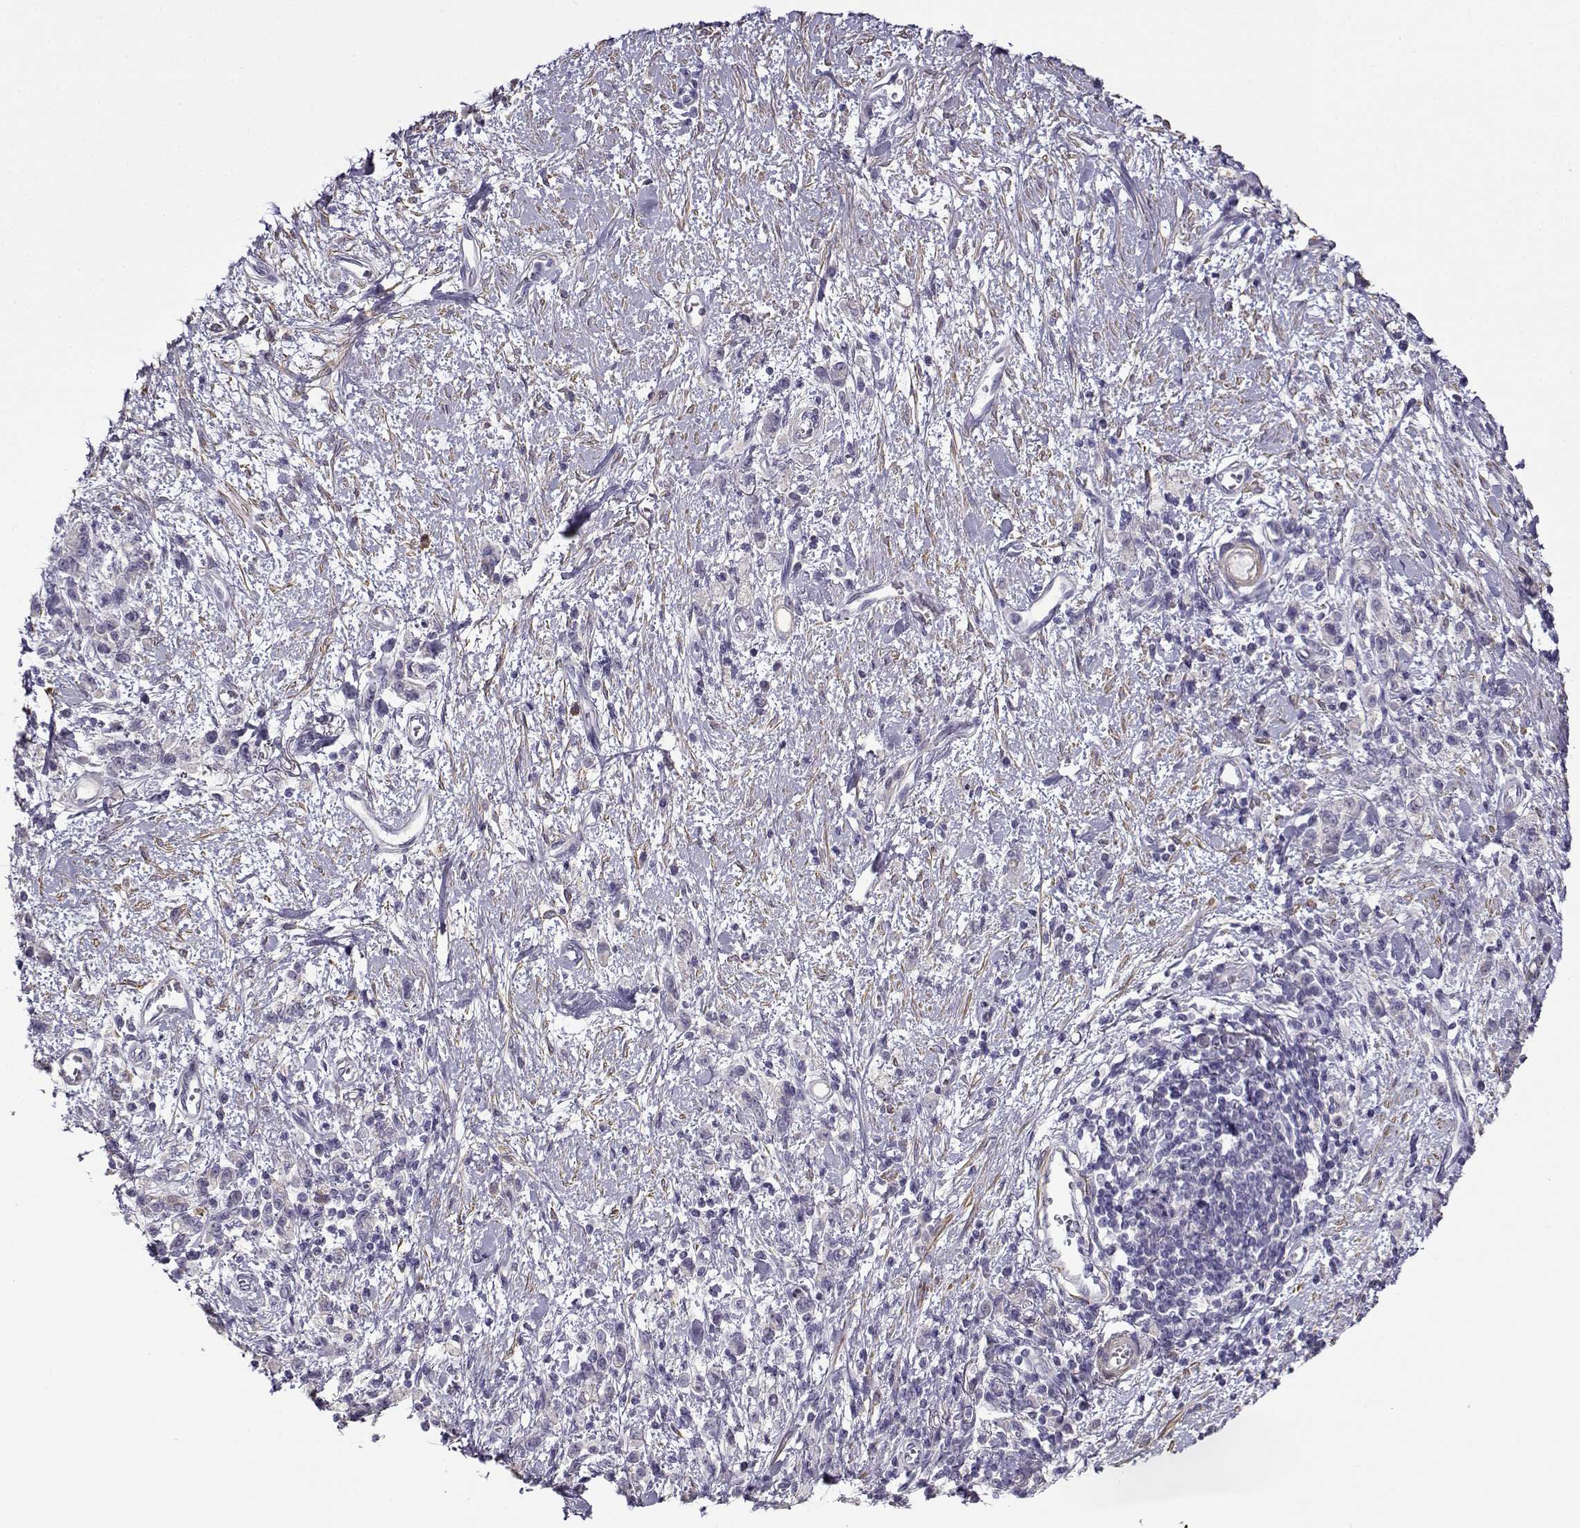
{"staining": {"intensity": "negative", "quantity": "none", "location": "none"}, "tissue": "stomach cancer", "cell_type": "Tumor cells", "image_type": "cancer", "snomed": [{"axis": "morphology", "description": "Adenocarcinoma, NOS"}, {"axis": "topography", "description": "Stomach"}], "caption": "This photomicrograph is of stomach cancer (adenocarcinoma) stained with IHC to label a protein in brown with the nuclei are counter-stained blue. There is no expression in tumor cells.", "gene": "UCP3", "patient": {"sex": "male", "age": 77}}